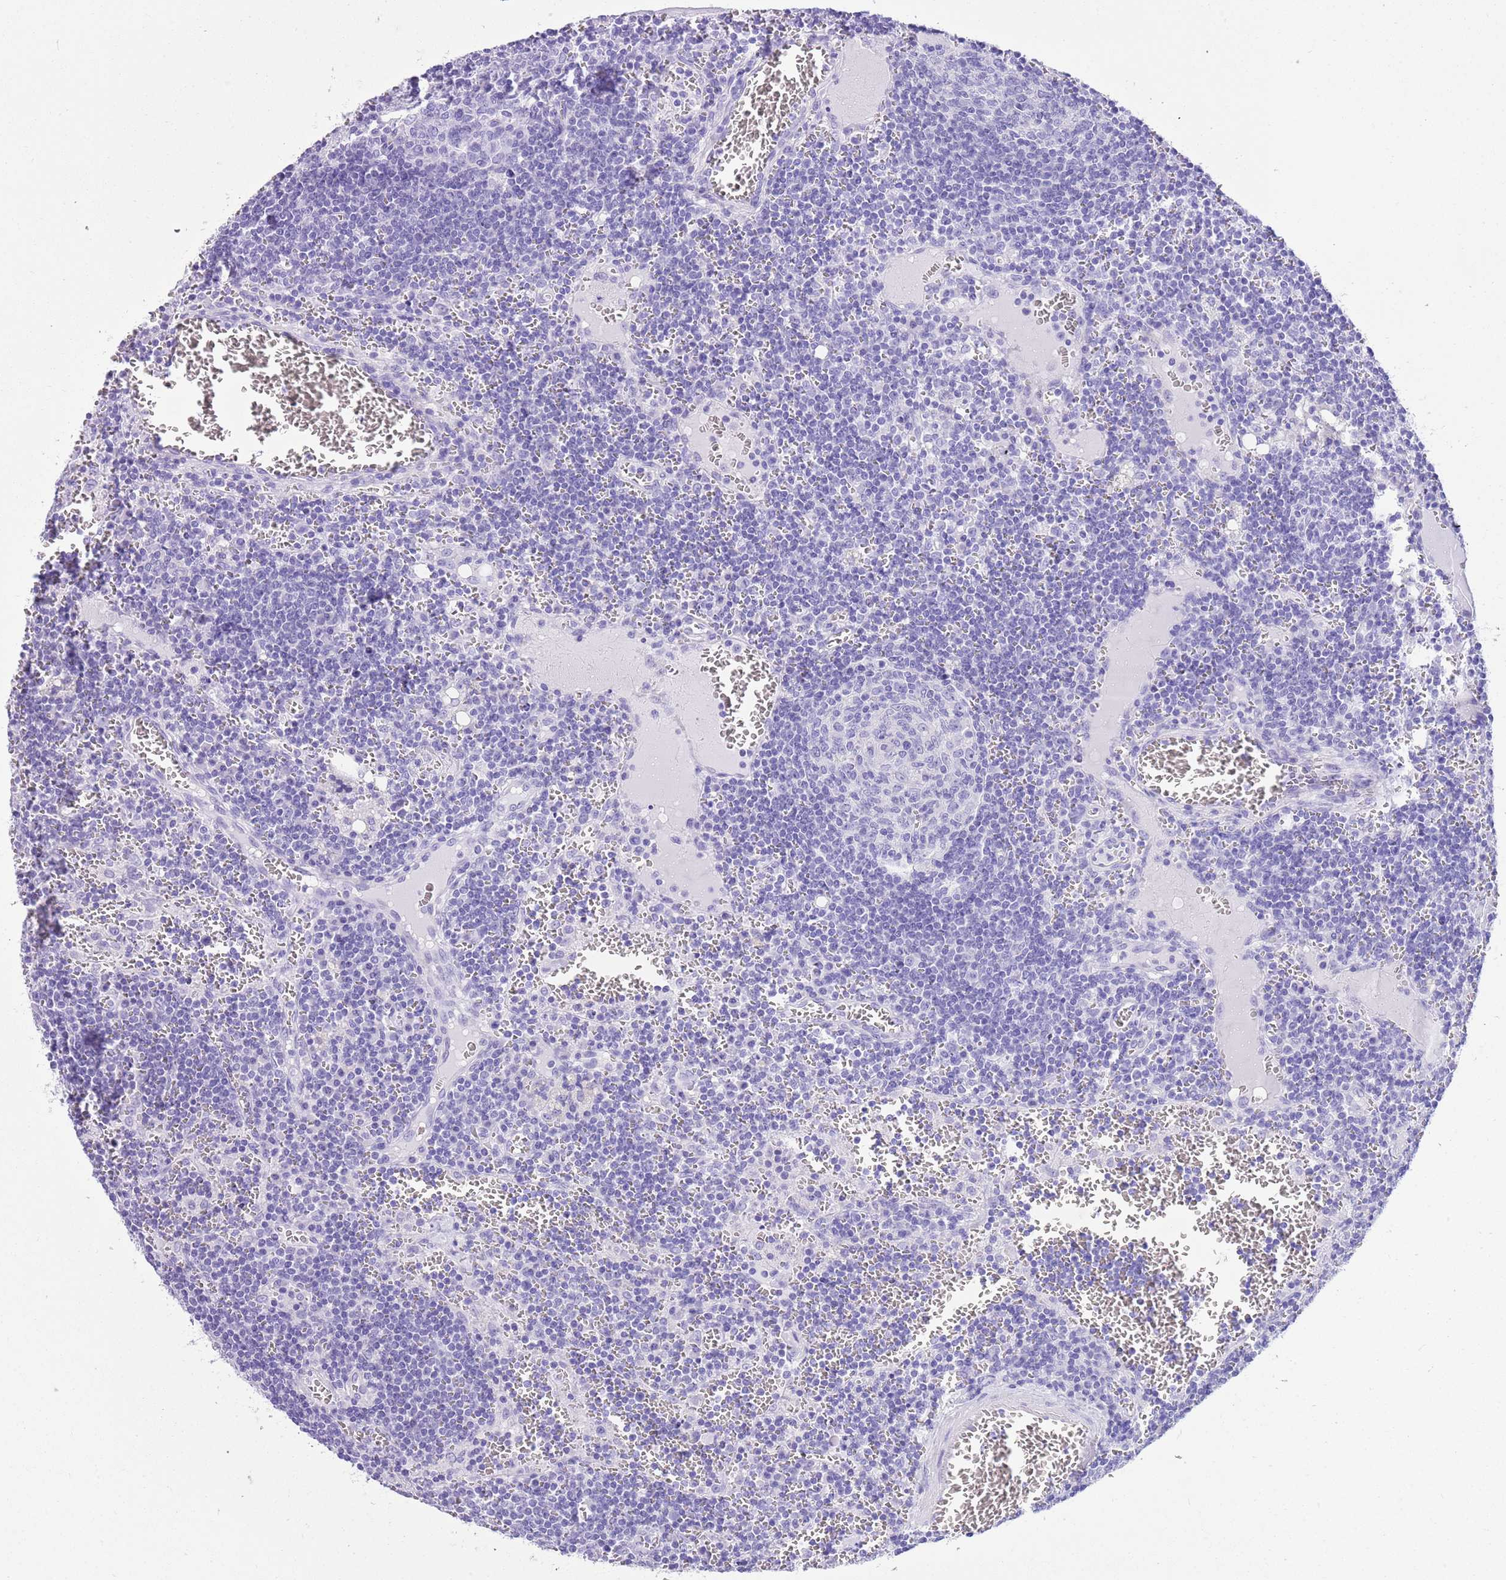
{"staining": {"intensity": "negative", "quantity": "none", "location": "none"}, "tissue": "lymph node", "cell_type": "Germinal center cells", "image_type": "normal", "snomed": [{"axis": "morphology", "description": "Normal tissue, NOS"}, {"axis": "topography", "description": "Lymph node"}], "caption": "Immunohistochemistry image of benign human lymph node stained for a protein (brown), which exhibits no staining in germinal center cells.", "gene": "TMEM185A", "patient": {"sex": "female", "age": 73}}